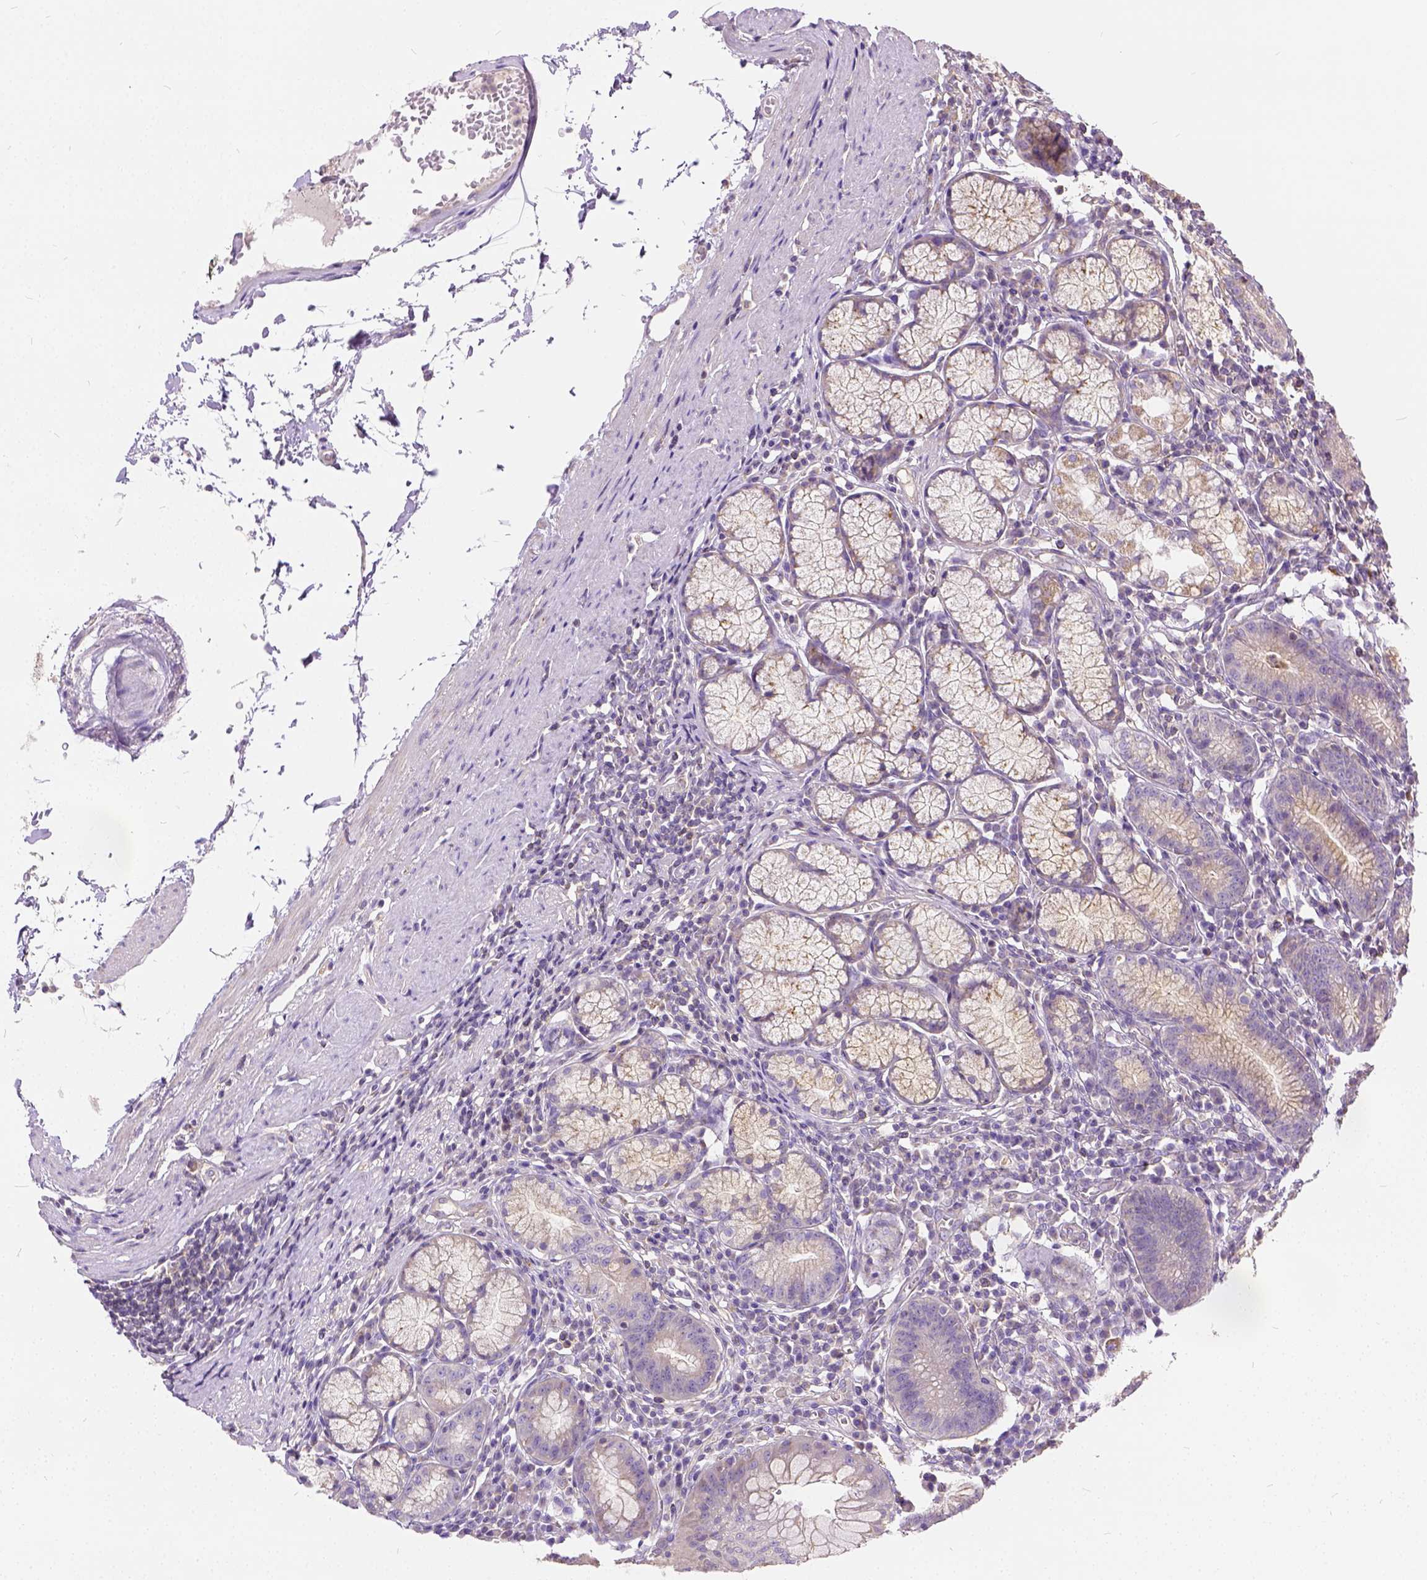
{"staining": {"intensity": "weak", "quantity": "<25%", "location": "cytoplasmic/membranous"}, "tissue": "stomach", "cell_type": "Glandular cells", "image_type": "normal", "snomed": [{"axis": "morphology", "description": "Normal tissue, NOS"}, {"axis": "topography", "description": "Stomach"}], "caption": "This image is of normal stomach stained with immunohistochemistry (IHC) to label a protein in brown with the nuclei are counter-stained blue. There is no staining in glandular cells.", "gene": "CADM4", "patient": {"sex": "male", "age": 55}}